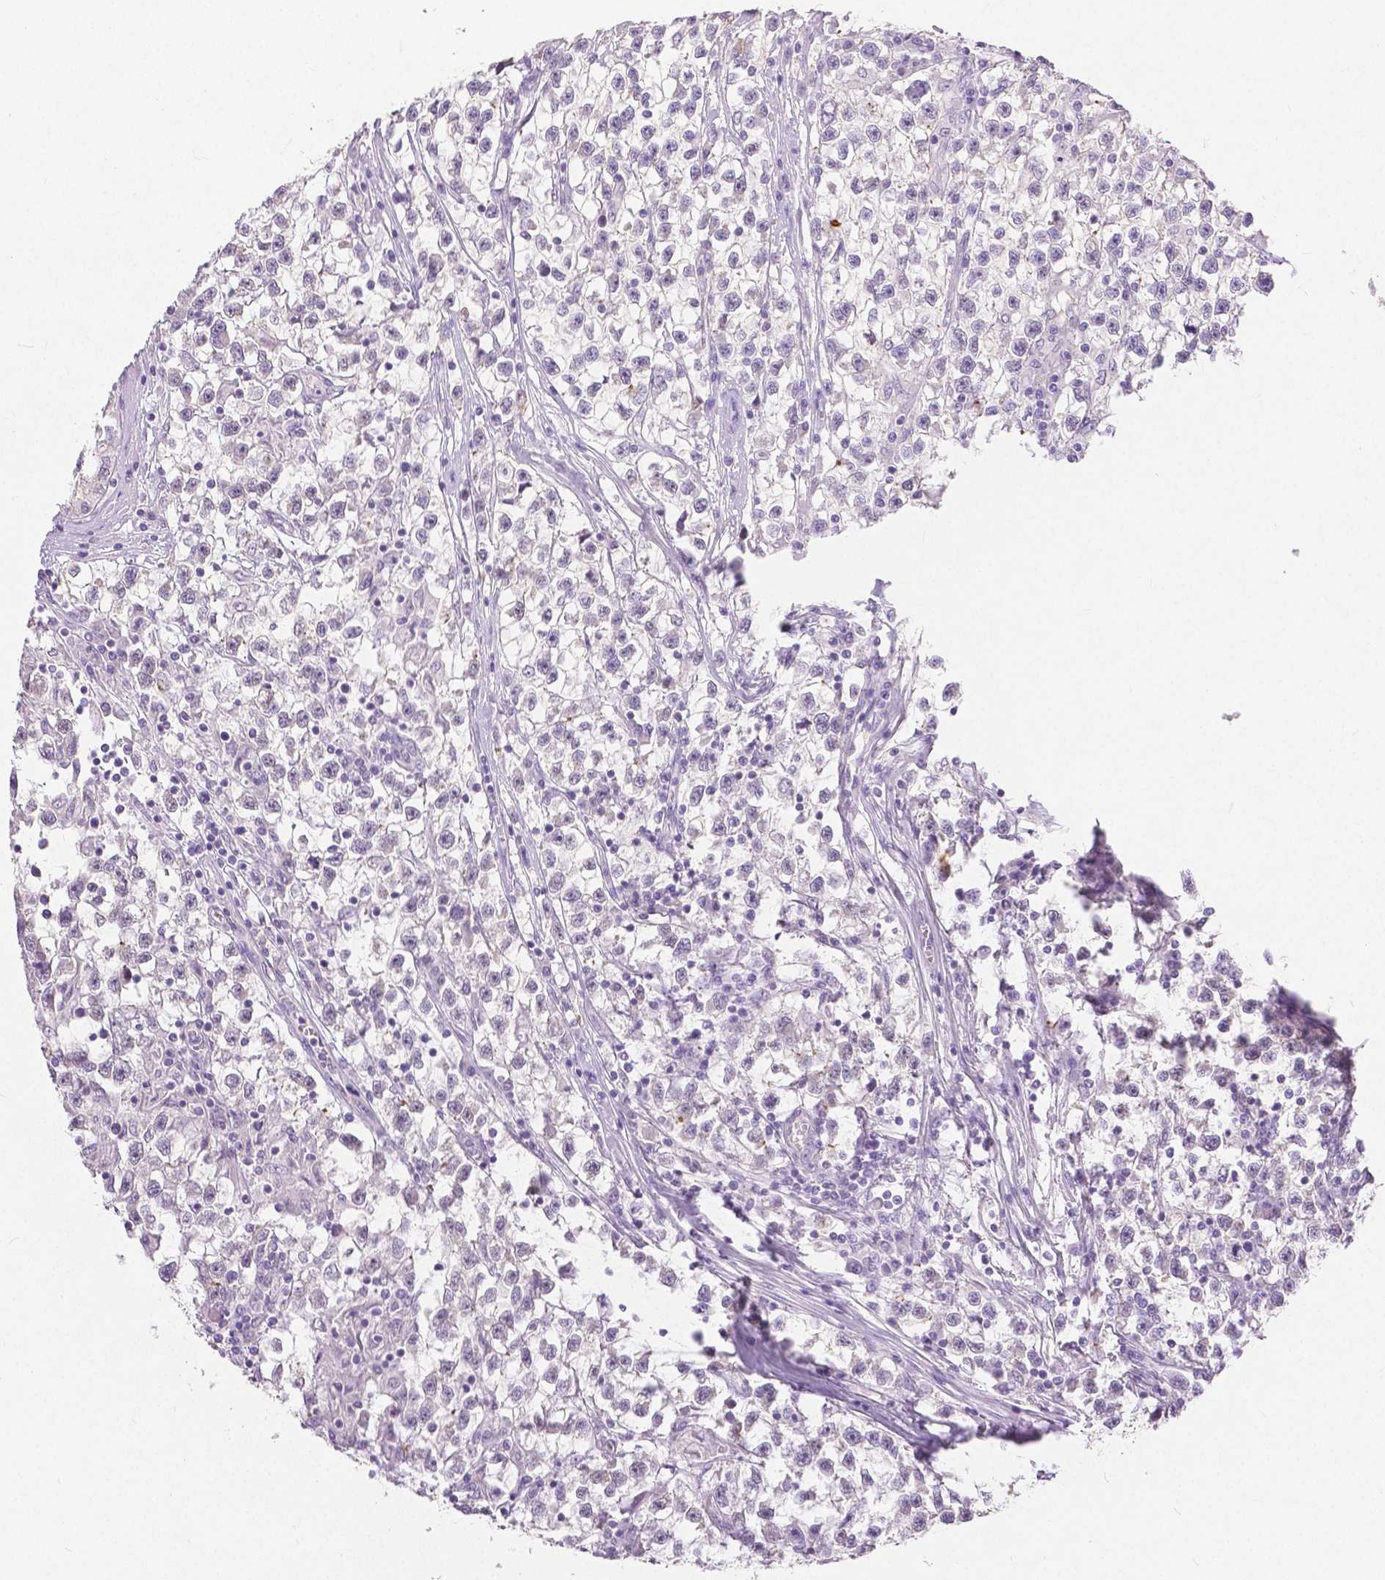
{"staining": {"intensity": "negative", "quantity": "none", "location": "none"}, "tissue": "testis cancer", "cell_type": "Tumor cells", "image_type": "cancer", "snomed": [{"axis": "morphology", "description": "Seminoma, NOS"}, {"axis": "topography", "description": "Testis"}], "caption": "Testis cancer stained for a protein using immunohistochemistry reveals no expression tumor cells.", "gene": "OCLN", "patient": {"sex": "male", "age": 31}}